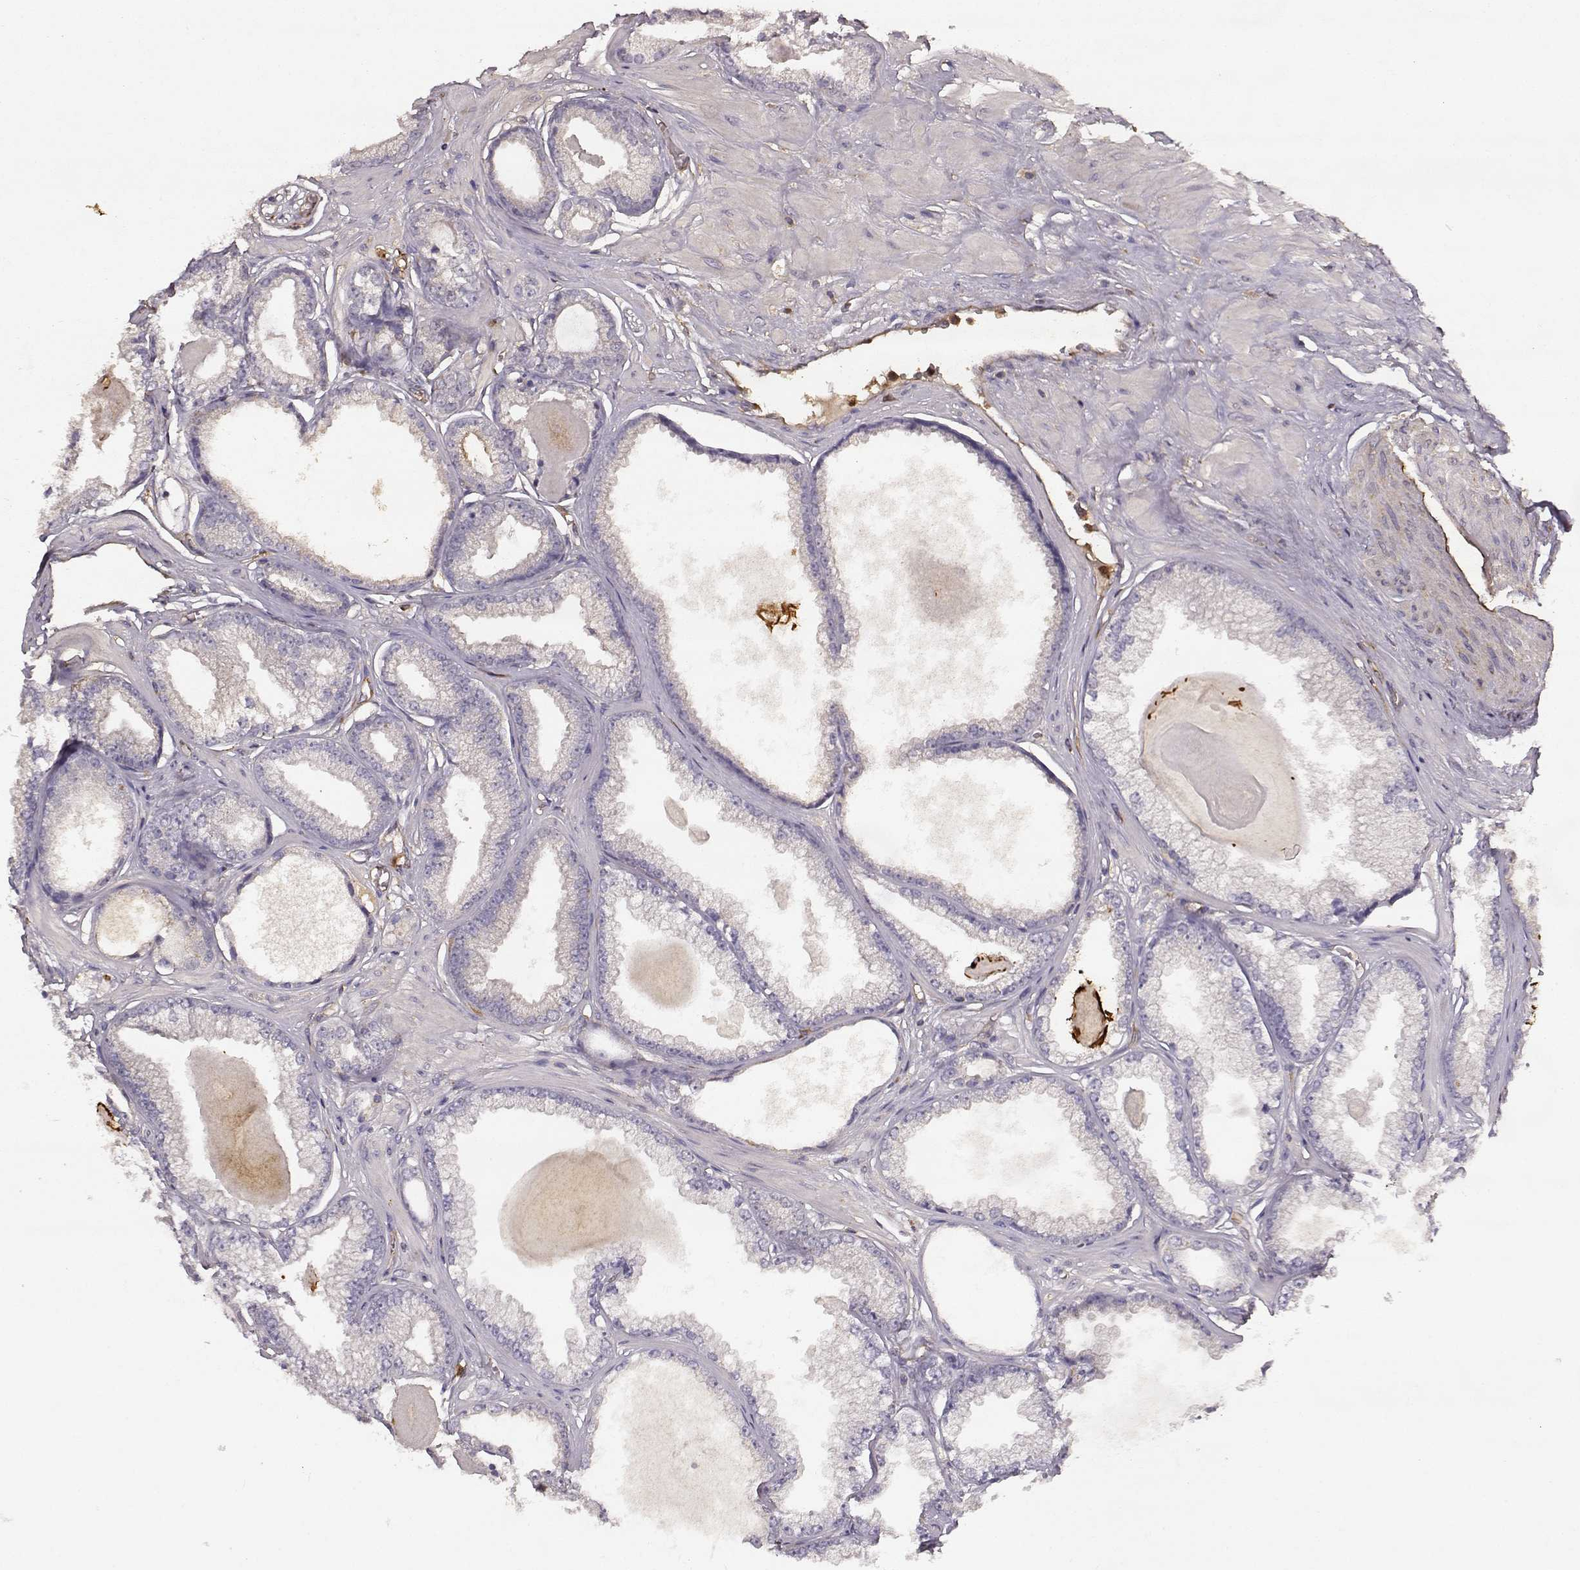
{"staining": {"intensity": "negative", "quantity": "none", "location": "none"}, "tissue": "prostate cancer", "cell_type": "Tumor cells", "image_type": "cancer", "snomed": [{"axis": "morphology", "description": "Adenocarcinoma, Low grade"}, {"axis": "topography", "description": "Prostate"}], "caption": "Tumor cells are negative for brown protein staining in prostate cancer.", "gene": "ARHGEF2", "patient": {"sex": "male", "age": 64}}